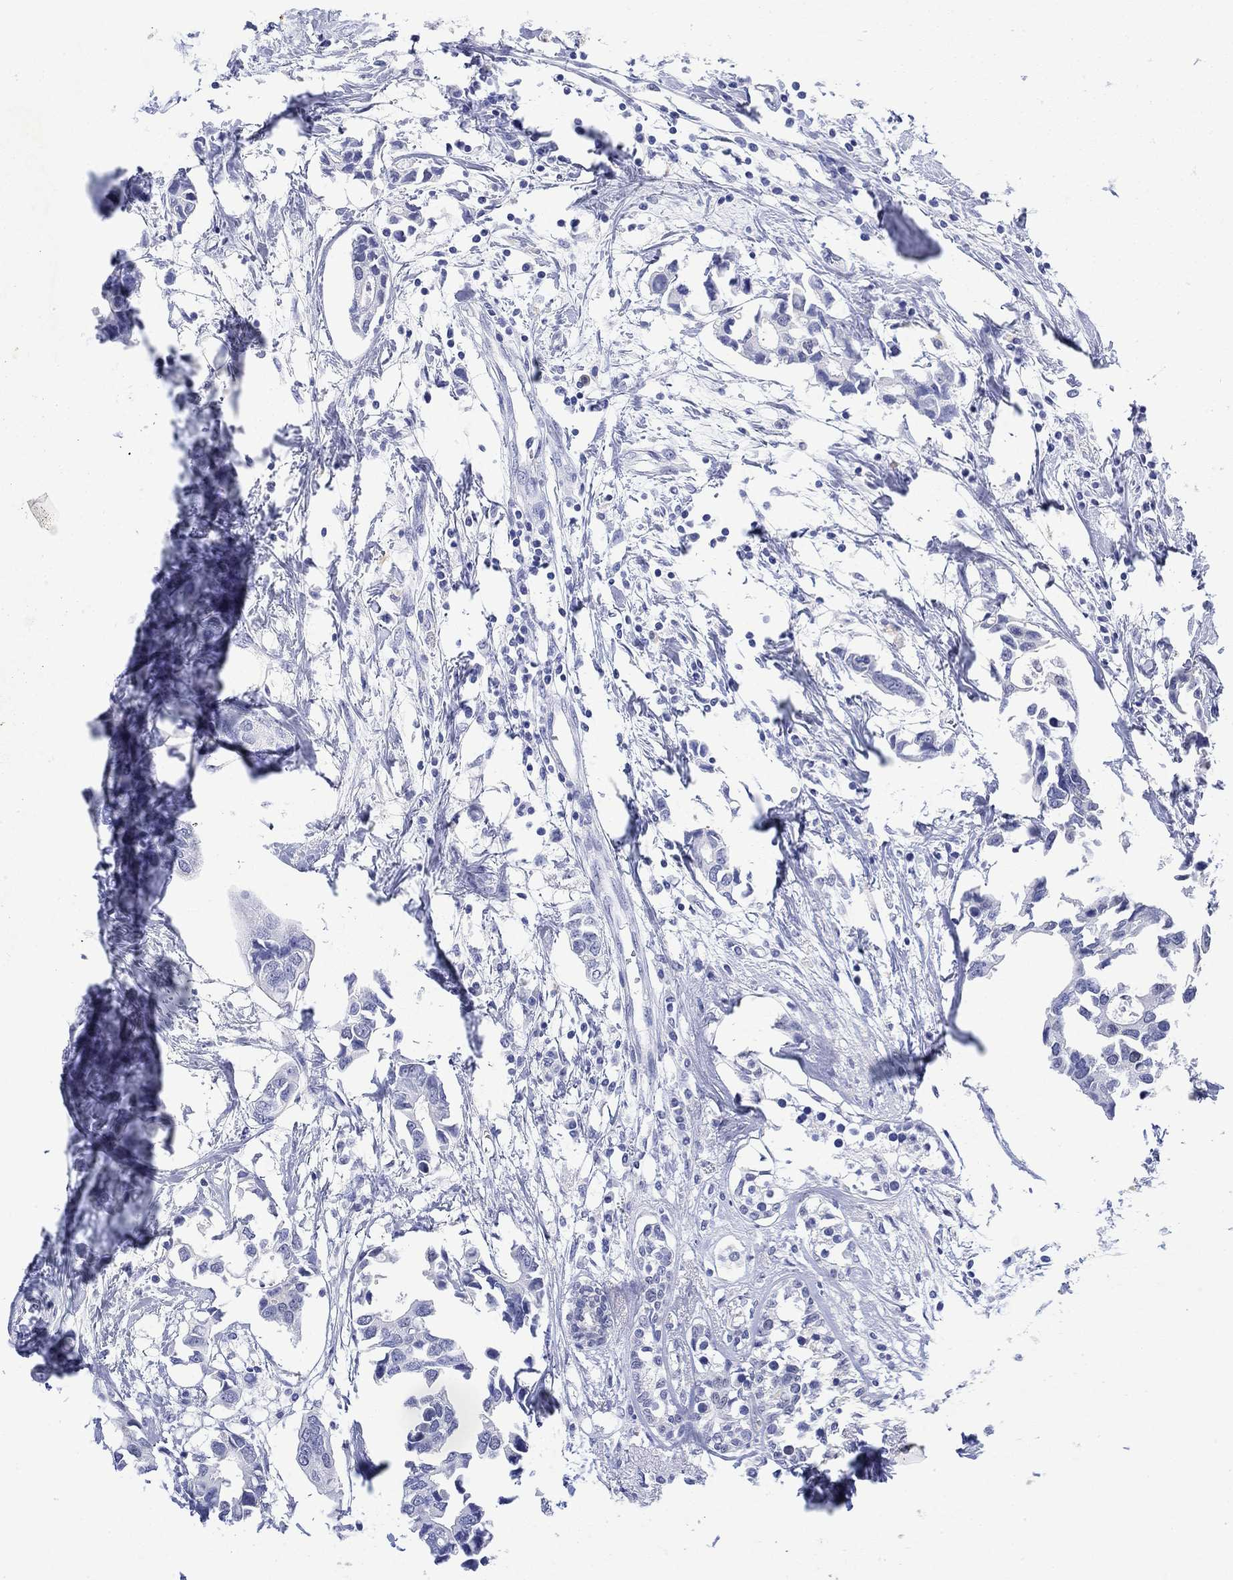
{"staining": {"intensity": "negative", "quantity": "none", "location": "none"}, "tissue": "breast cancer", "cell_type": "Tumor cells", "image_type": "cancer", "snomed": [{"axis": "morphology", "description": "Duct carcinoma"}, {"axis": "topography", "description": "Breast"}], "caption": "This is a micrograph of immunohistochemistry staining of breast cancer (infiltrating ductal carcinoma), which shows no expression in tumor cells. The staining was performed using DAB to visualize the protein expression in brown, while the nuclei were stained in blue with hematoxylin (Magnification: 20x).", "gene": "MSI1", "patient": {"sex": "female", "age": 83}}